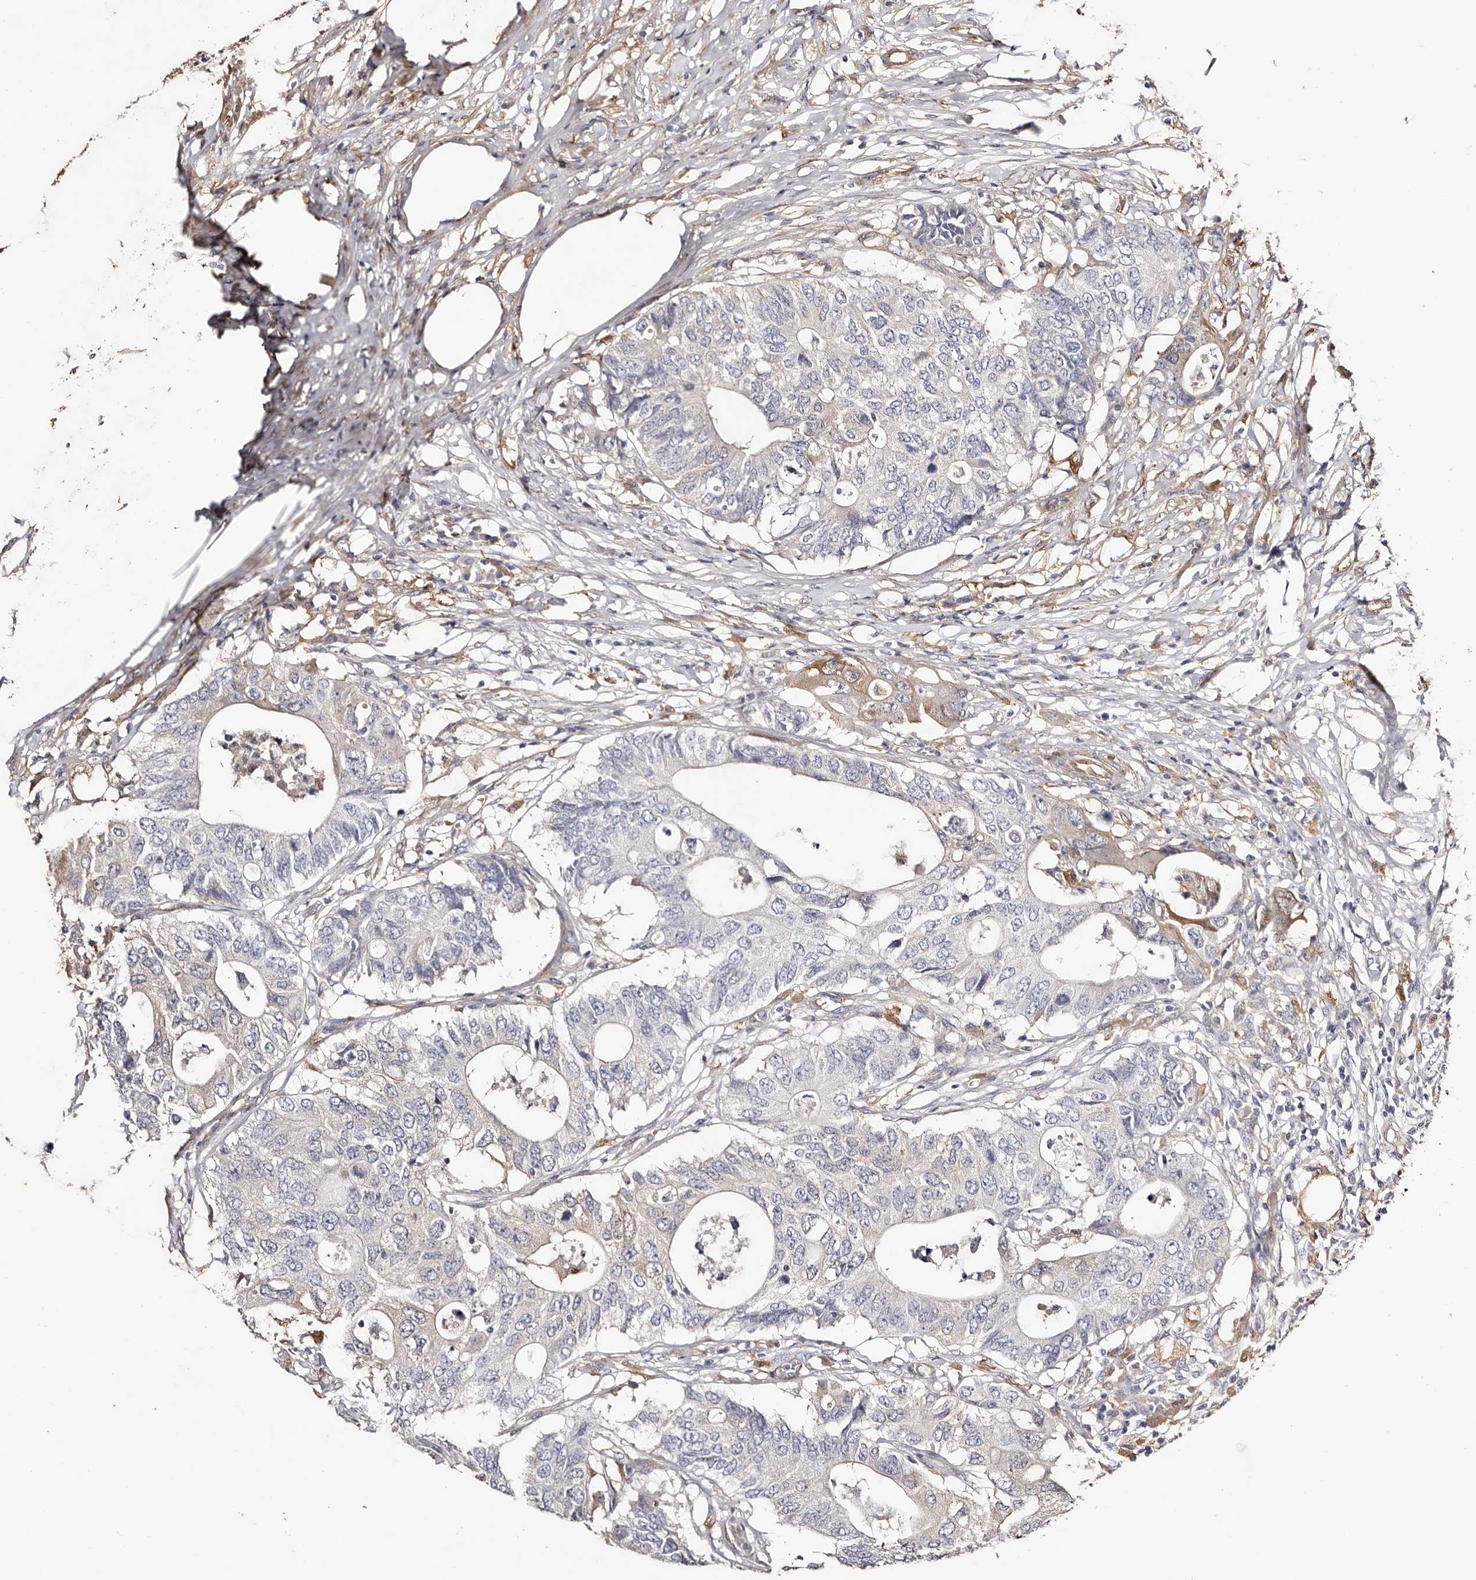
{"staining": {"intensity": "negative", "quantity": "none", "location": "none"}, "tissue": "colorectal cancer", "cell_type": "Tumor cells", "image_type": "cancer", "snomed": [{"axis": "morphology", "description": "Adenocarcinoma, NOS"}, {"axis": "topography", "description": "Colon"}], "caption": "A histopathology image of colorectal cancer (adenocarcinoma) stained for a protein shows no brown staining in tumor cells.", "gene": "TGM2", "patient": {"sex": "male", "age": 71}}